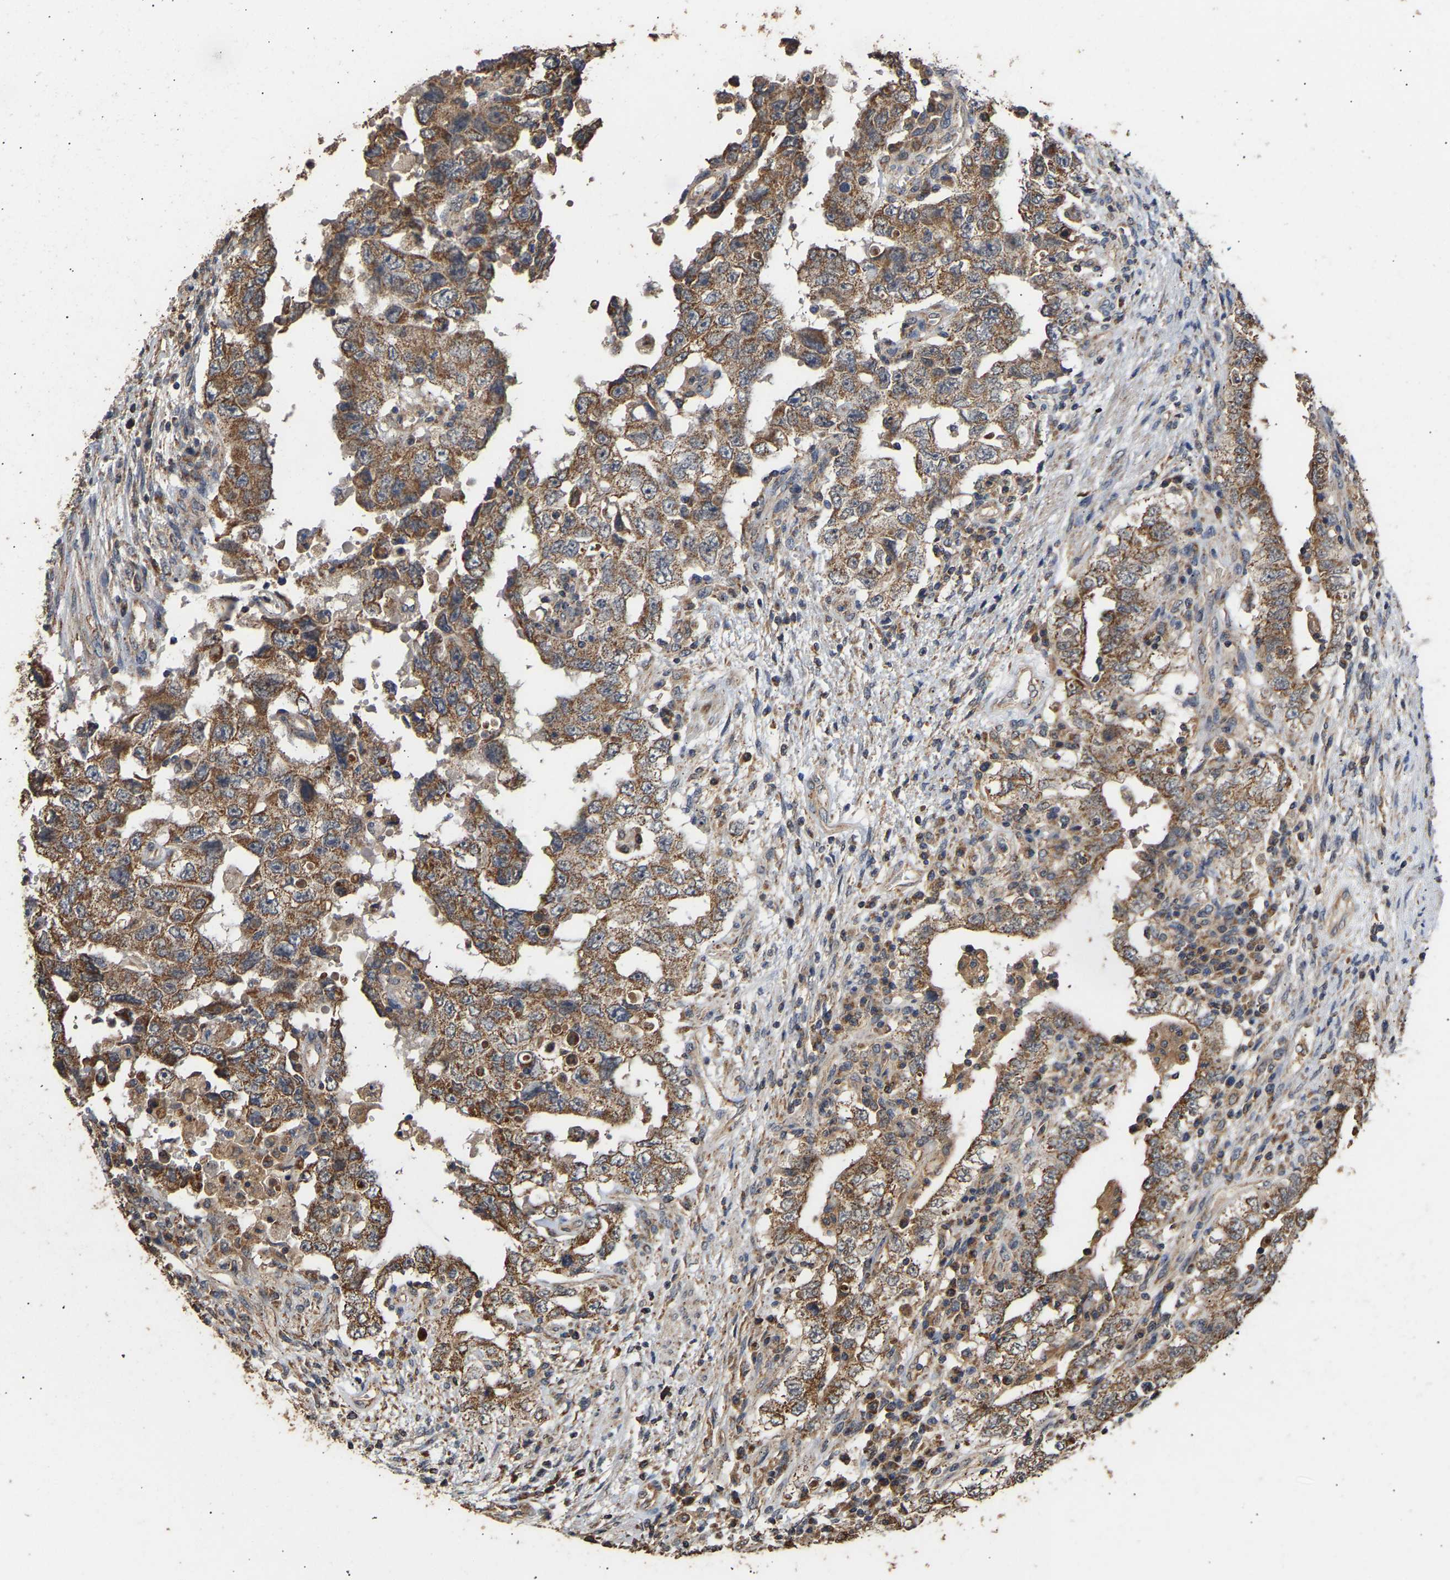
{"staining": {"intensity": "moderate", "quantity": ">75%", "location": "cytoplasmic/membranous"}, "tissue": "testis cancer", "cell_type": "Tumor cells", "image_type": "cancer", "snomed": [{"axis": "morphology", "description": "Carcinoma, Embryonal, NOS"}, {"axis": "topography", "description": "Testis"}], "caption": "Human testis embryonal carcinoma stained for a protein (brown) exhibits moderate cytoplasmic/membranous positive staining in about >75% of tumor cells.", "gene": "ZNF26", "patient": {"sex": "male", "age": 26}}